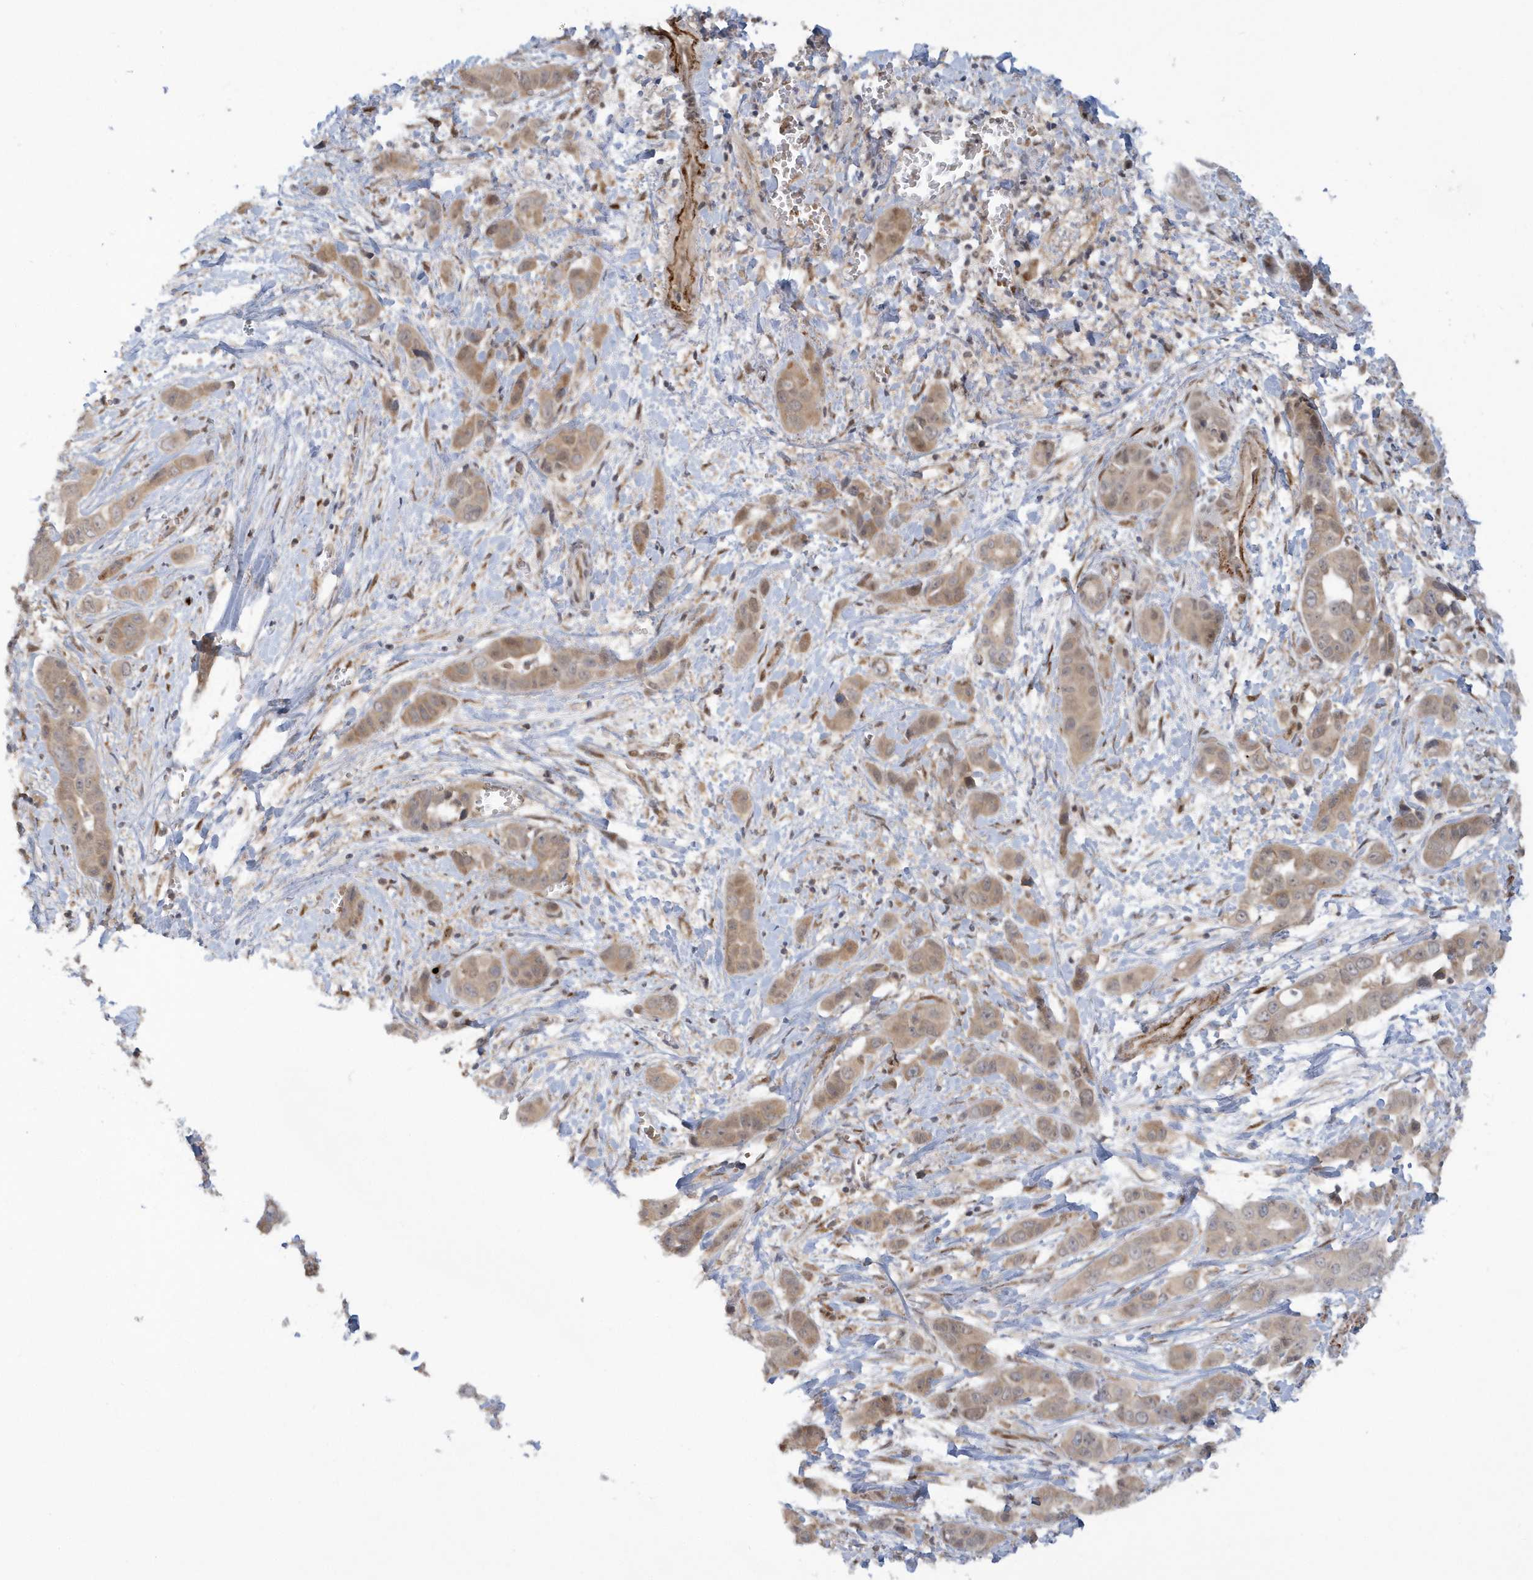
{"staining": {"intensity": "weak", "quantity": ">75%", "location": "cytoplasmic/membranous"}, "tissue": "liver cancer", "cell_type": "Tumor cells", "image_type": "cancer", "snomed": [{"axis": "morphology", "description": "Cholangiocarcinoma"}, {"axis": "topography", "description": "Liver"}], "caption": "Weak cytoplasmic/membranous protein positivity is seen in about >75% of tumor cells in cholangiocarcinoma (liver).", "gene": "ATG4A", "patient": {"sex": "female", "age": 52}}